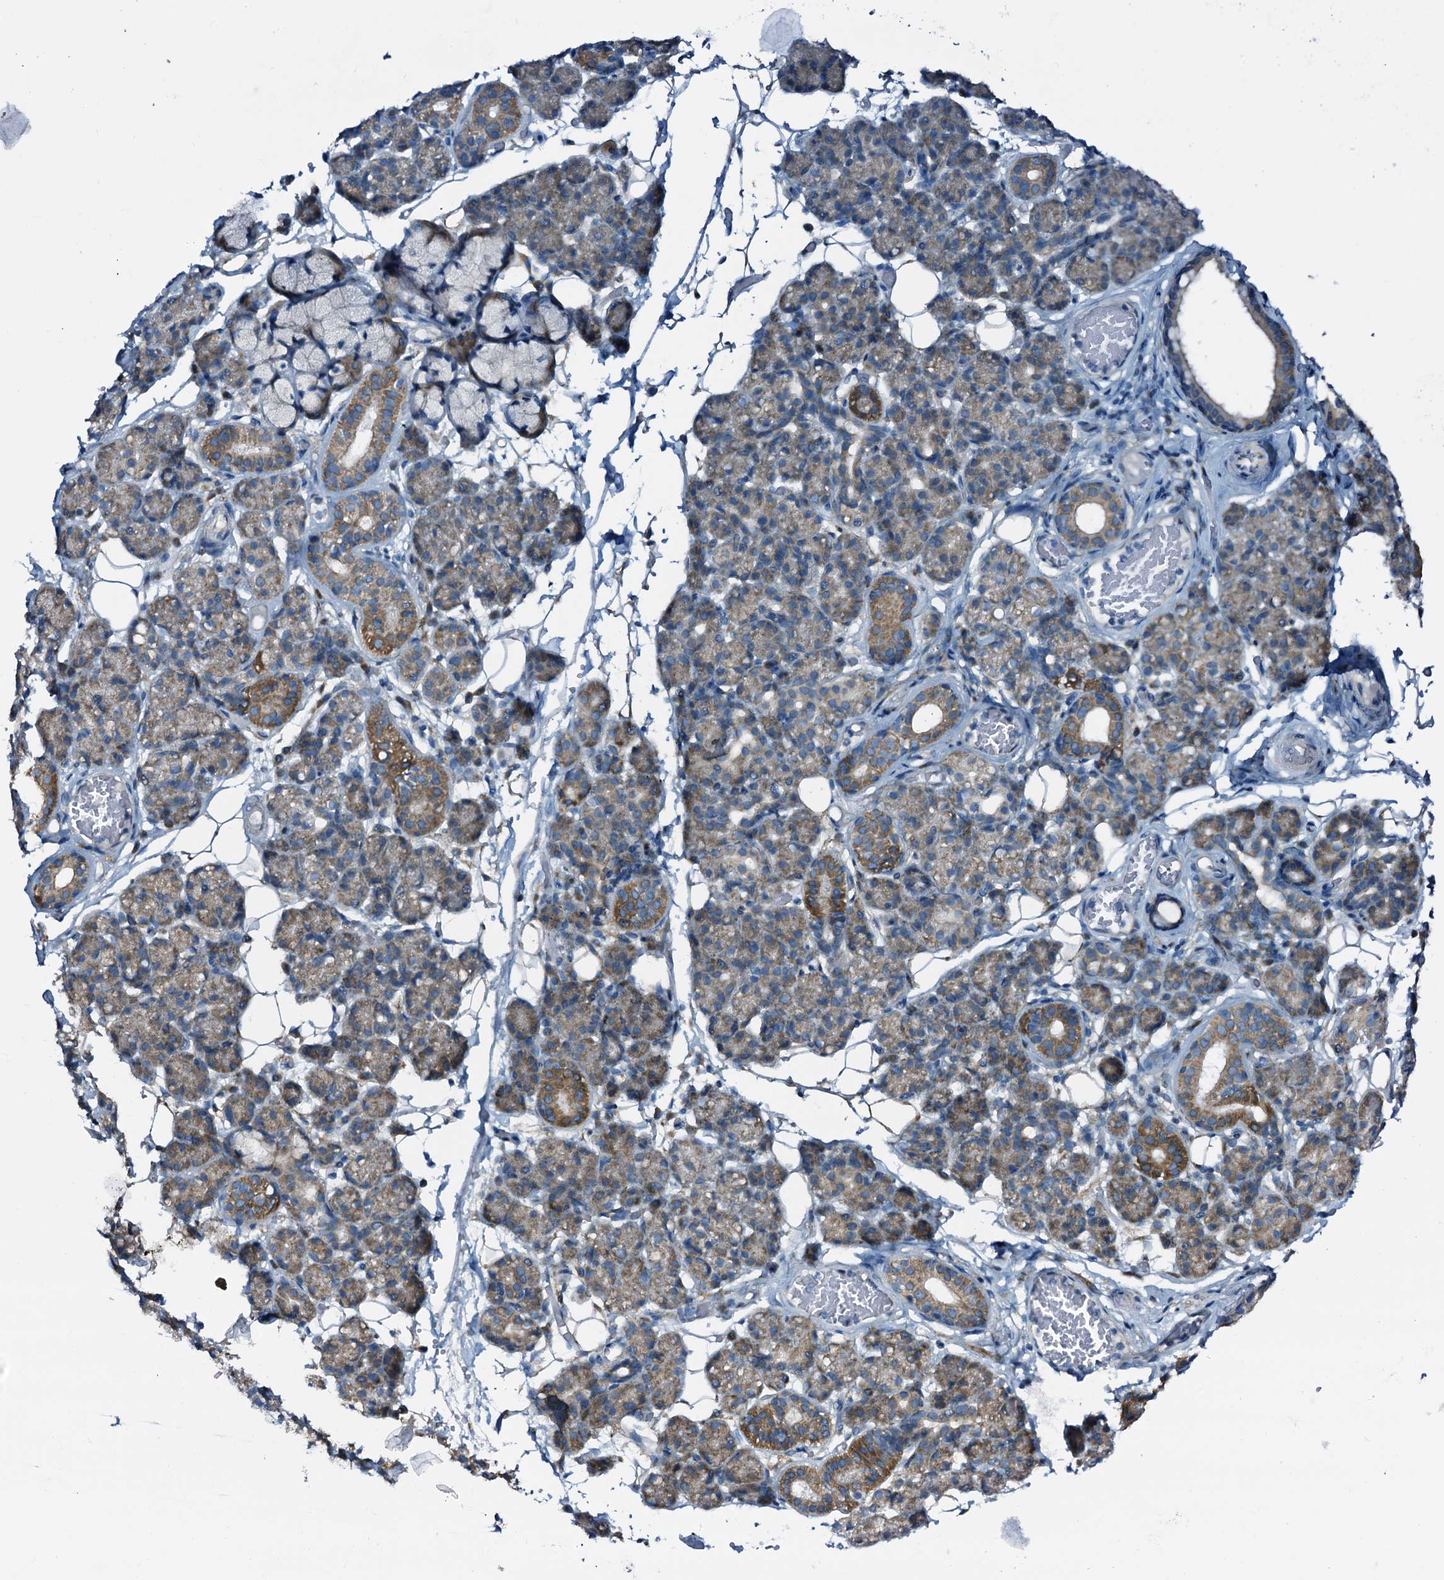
{"staining": {"intensity": "moderate", "quantity": "<25%", "location": "cytoplasmic/membranous"}, "tissue": "salivary gland", "cell_type": "Glandular cells", "image_type": "normal", "snomed": [{"axis": "morphology", "description": "Normal tissue, NOS"}, {"axis": "topography", "description": "Salivary gland"}], "caption": "High-magnification brightfield microscopy of unremarkable salivary gland stained with DAB (brown) and counterstained with hematoxylin (blue). glandular cells exhibit moderate cytoplasmic/membranous staining is identified in about<25% of cells.", "gene": "STARD13", "patient": {"sex": "male", "age": 63}}